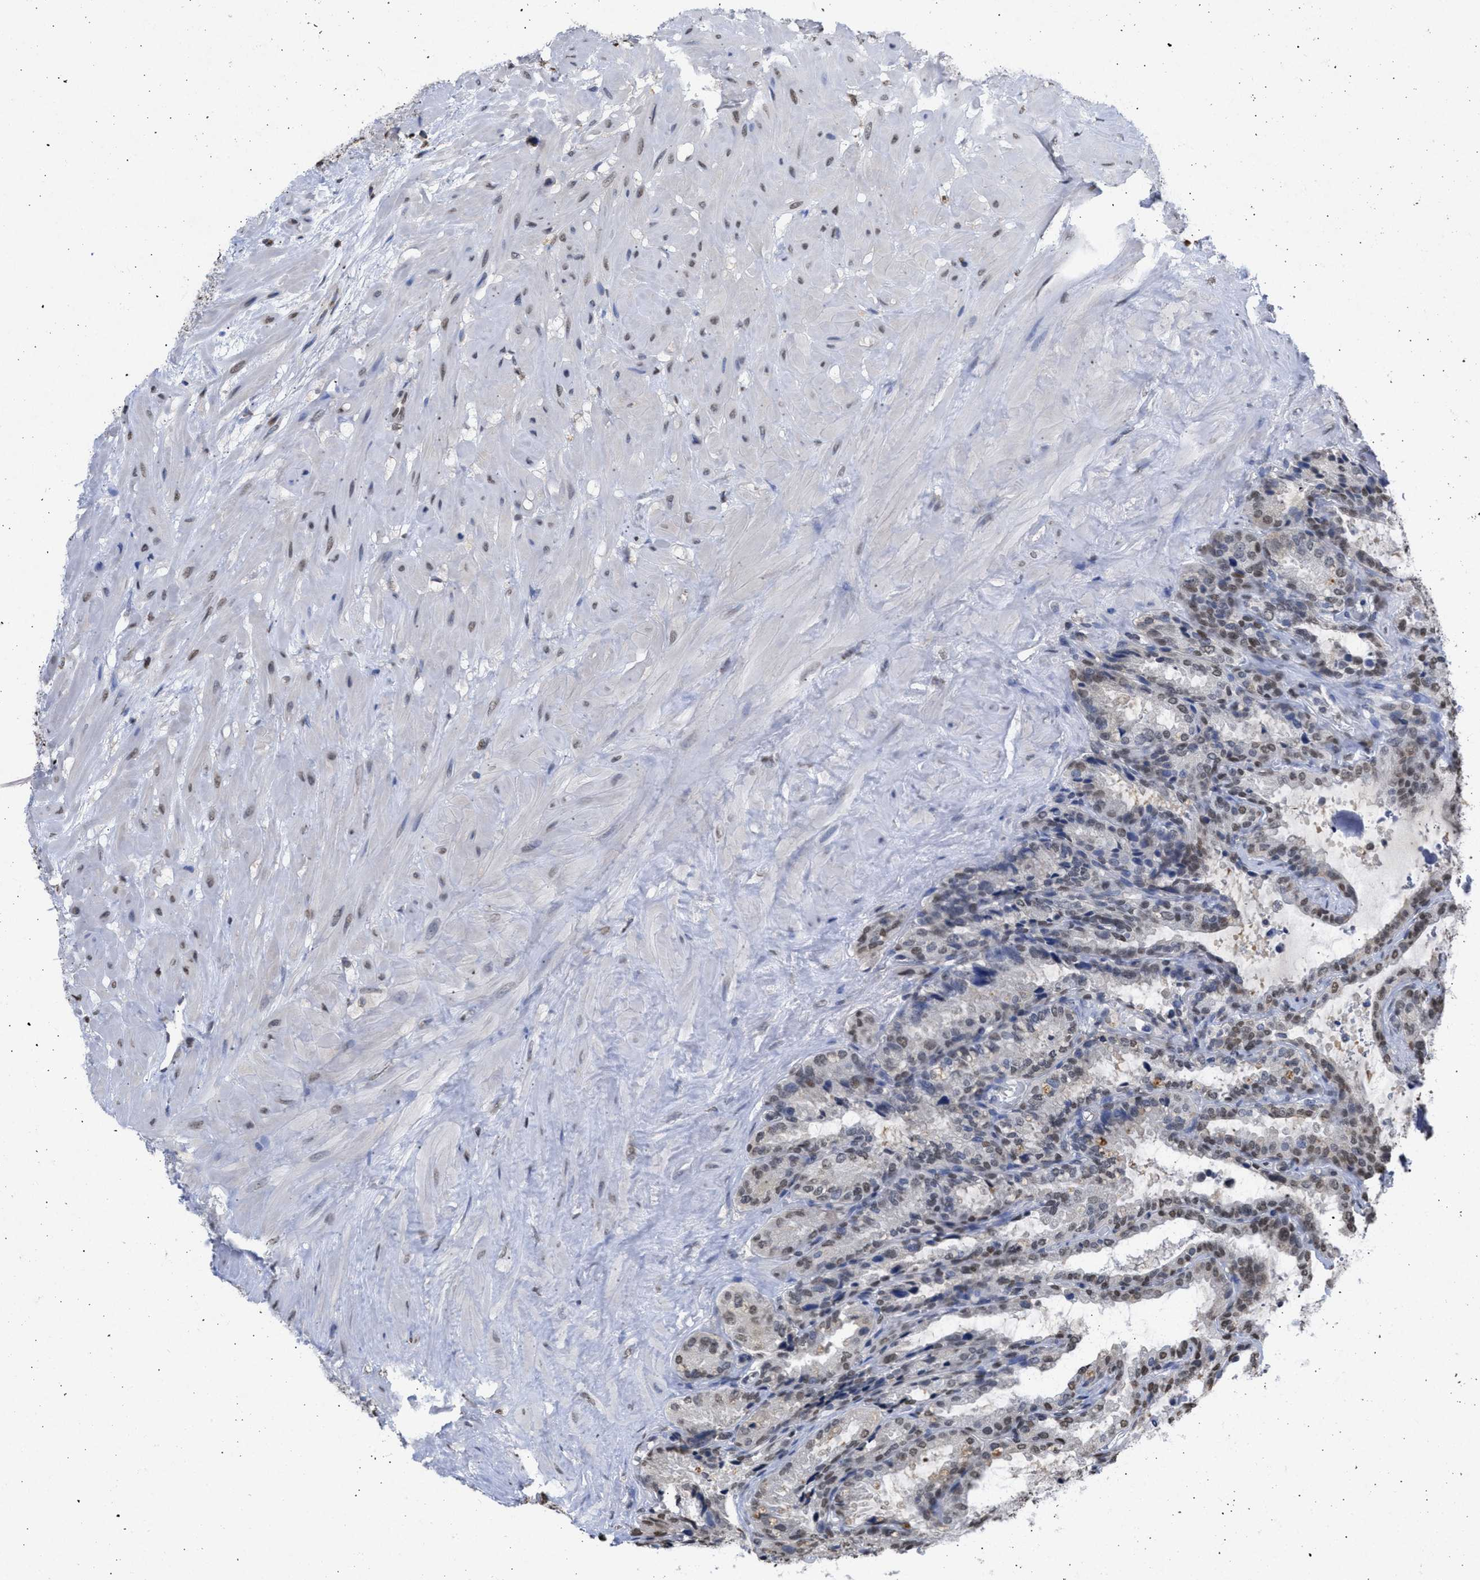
{"staining": {"intensity": "weak", "quantity": "25%-75%", "location": "nuclear"}, "tissue": "seminal vesicle", "cell_type": "Glandular cells", "image_type": "normal", "snomed": [{"axis": "morphology", "description": "Normal tissue, NOS"}, {"axis": "topography", "description": "Seminal veicle"}], "caption": "Seminal vesicle was stained to show a protein in brown. There is low levels of weak nuclear staining in about 25%-75% of glandular cells.", "gene": "NUP35", "patient": {"sex": "male", "age": 46}}